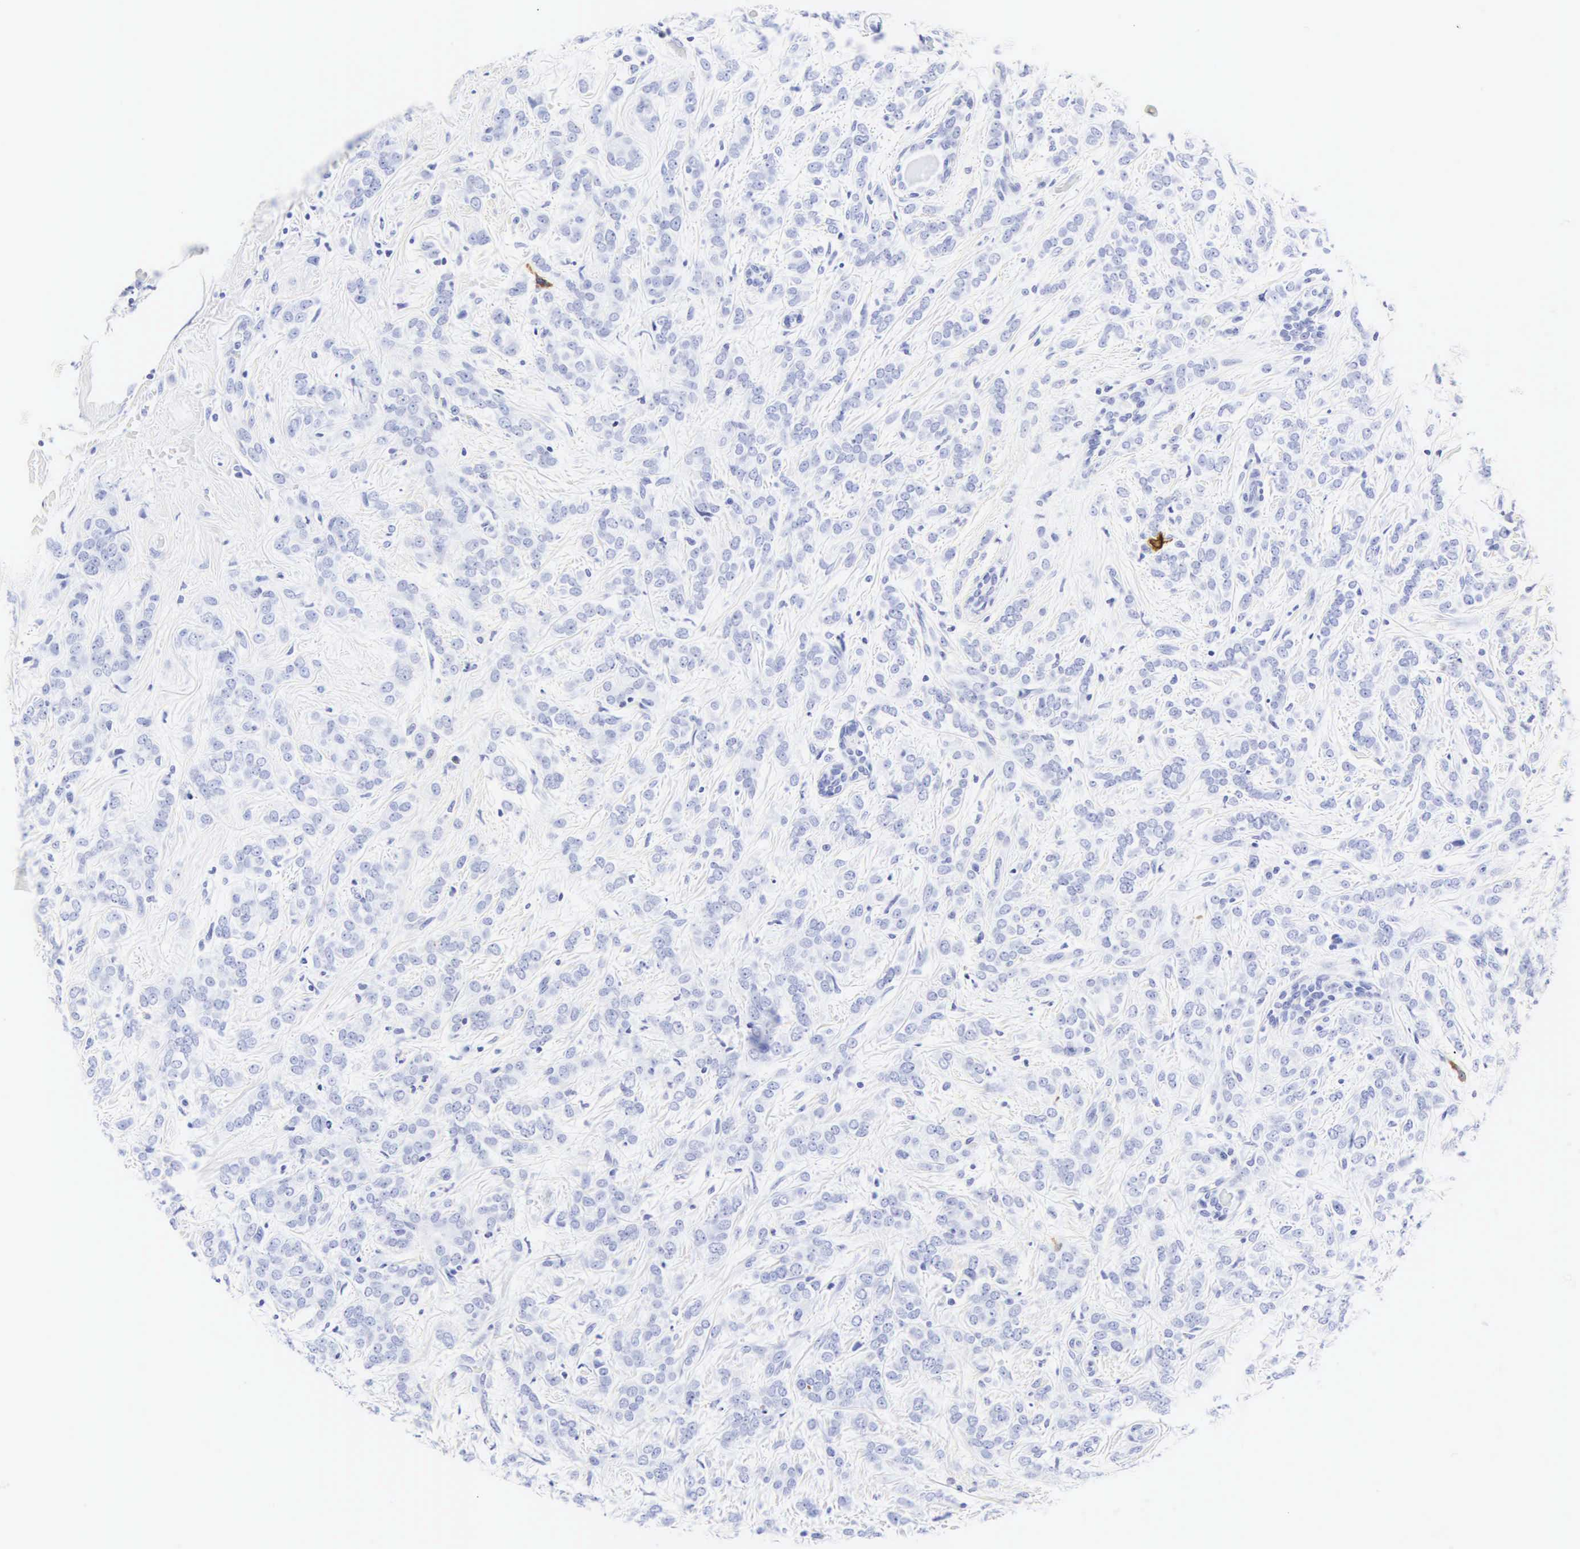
{"staining": {"intensity": "negative", "quantity": "none", "location": "none"}, "tissue": "breast cancer", "cell_type": "Tumor cells", "image_type": "cancer", "snomed": [{"axis": "morphology", "description": "Duct carcinoma"}, {"axis": "topography", "description": "Breast"}], "caption": "Tumor cells are negative for brown protein staining in breast cancer.", "gene": "CGB3", "patient": {"sex": "female", "age": 53}}